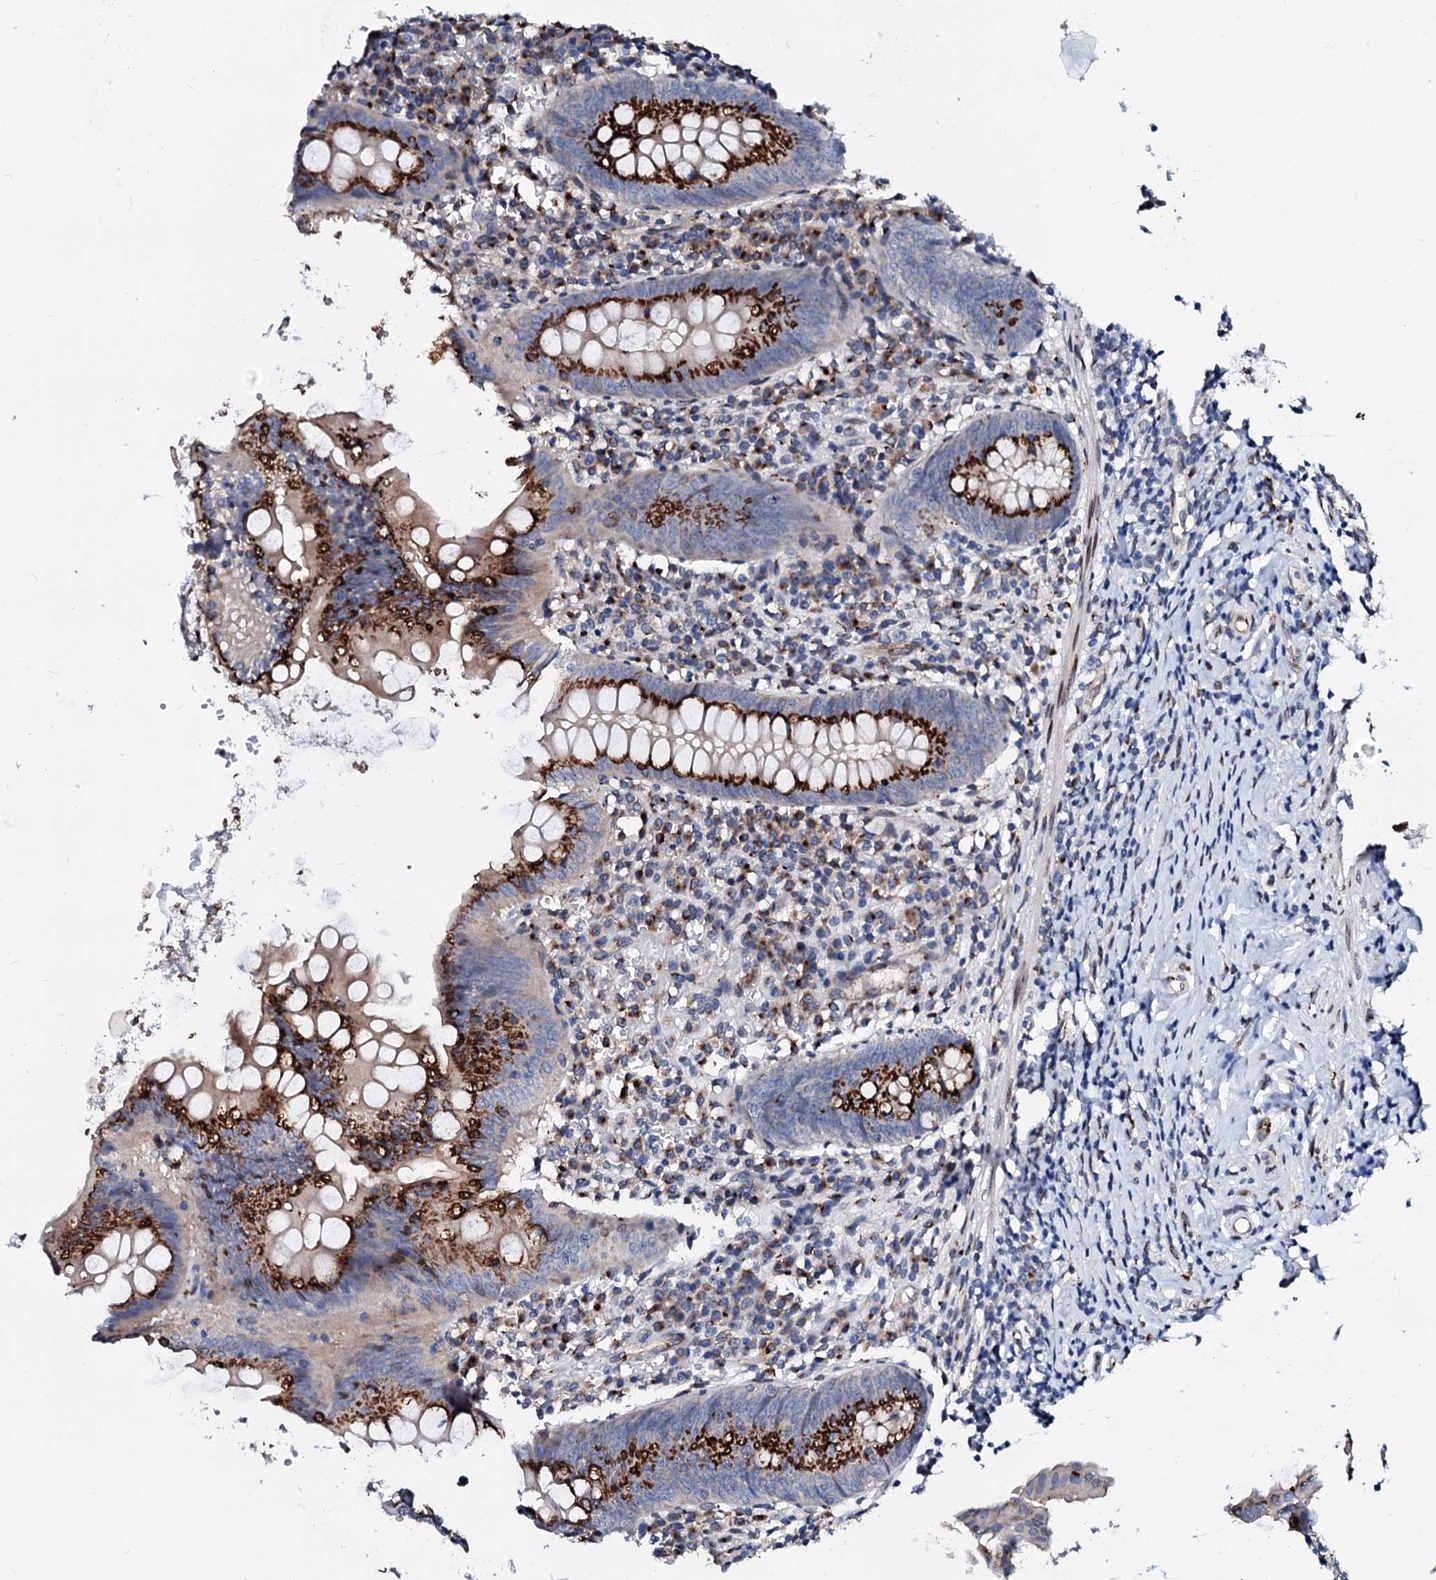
{"staining": {"intensity": "strong", "quantity": "25%-75%", "location": "cytoplasmic/membranous"}, "tissue": "appendix", "cell_type": "Glandular cells", "image_type": "normal", "snomed": [{"axis": "morphology", "description": "Normal tissue, NOS"}, {"axis": "topography", "description": "Appendix"}], "caption": "The immunohistochemical stain highlights strong cytoplasmic/membranous positivity in glandular cells of normal appendix. (Stains: DAB (3,3'-diaminobenzidine) in brown, nuclei in blue, Microscopy: brightfield microscopy at high magnification).", "gene": "TMCO3", "patient": {"sex": "female", "age": 54}}